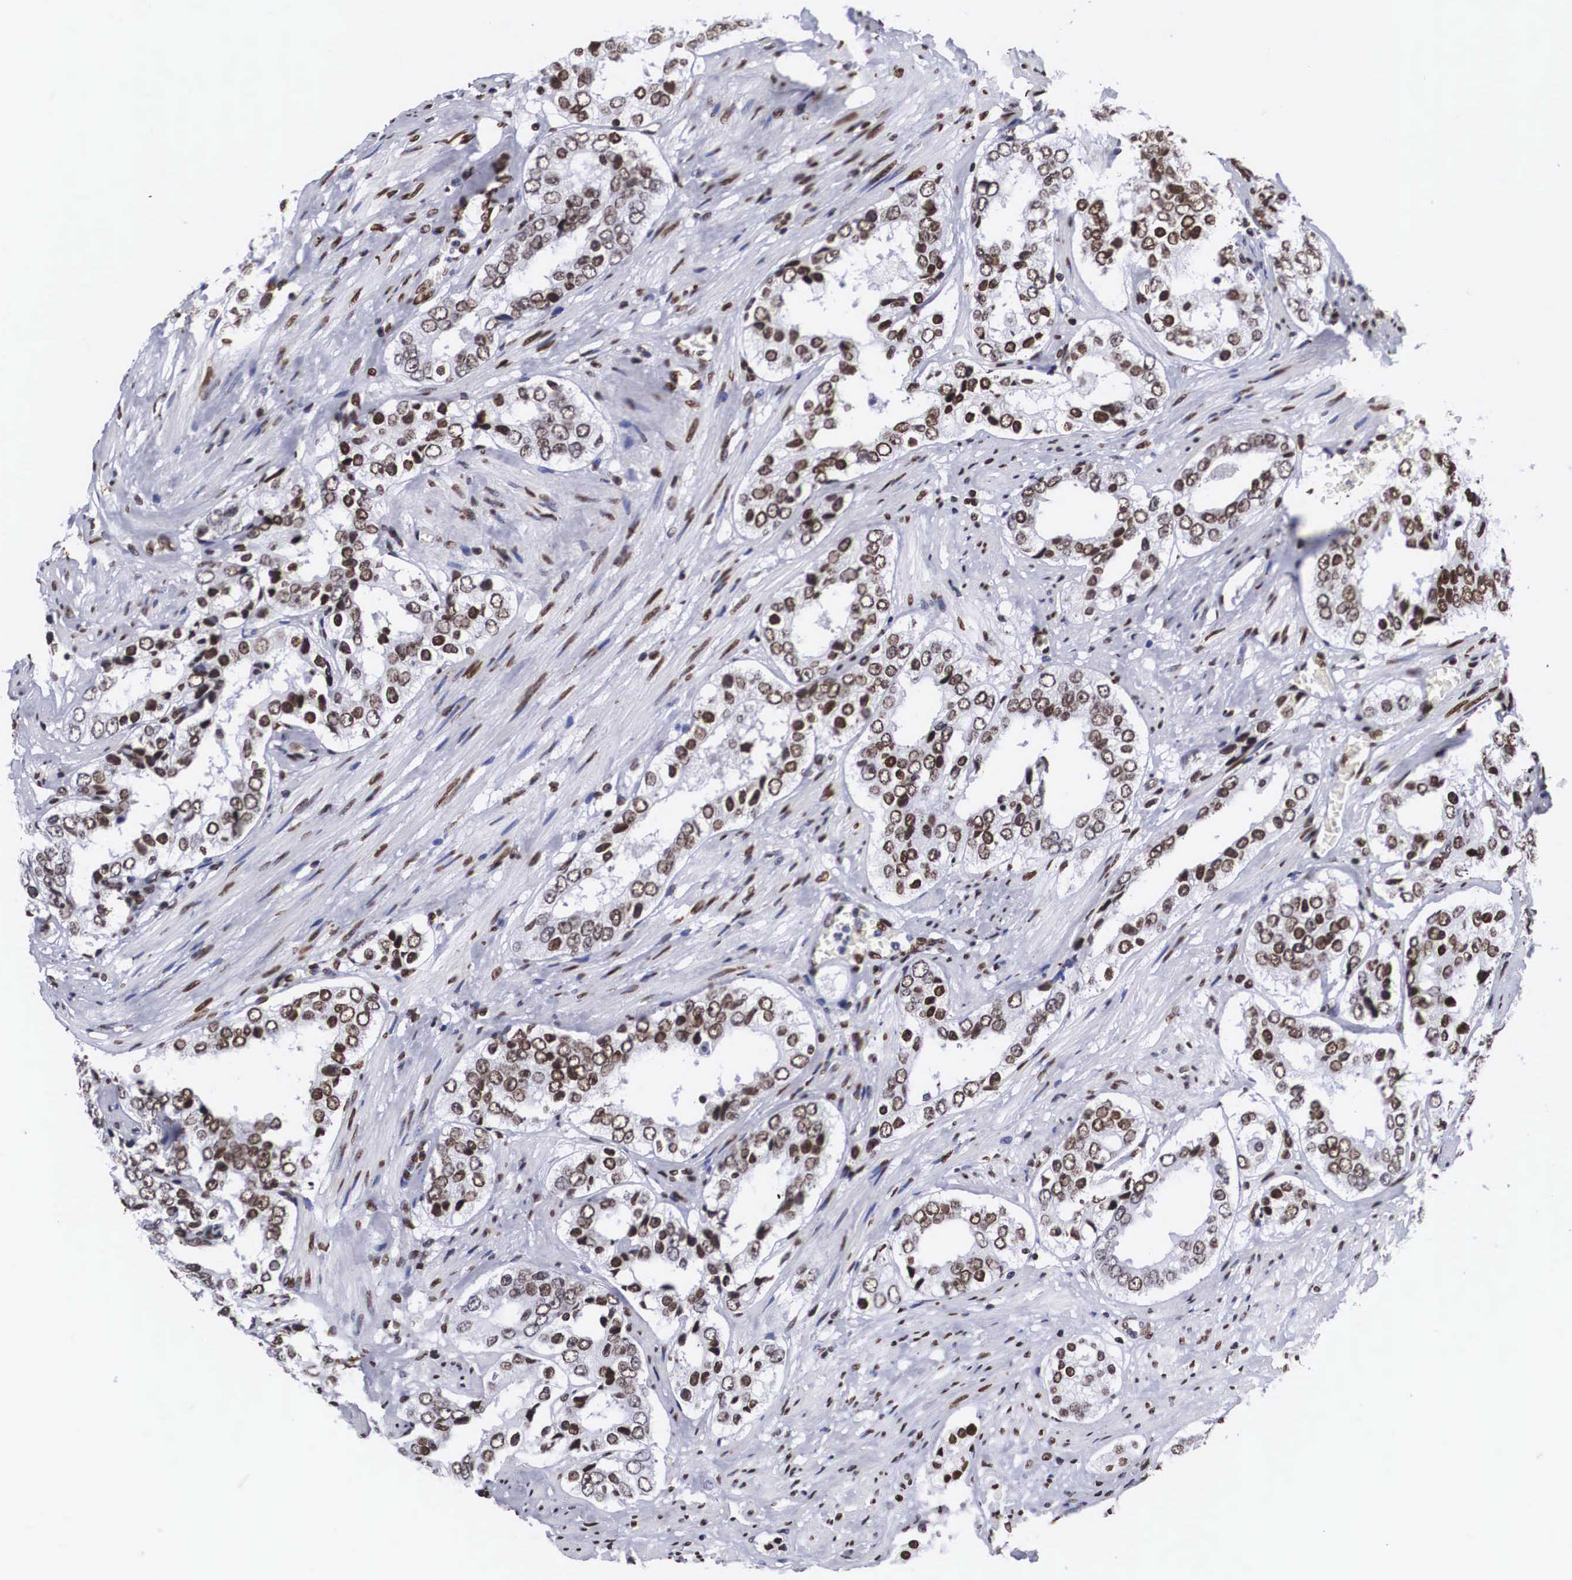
{"staining": {"intensity": "moderate", "quantity": ">75%", "location": "nuclear"}, "tissue": "prostate cancer", "cell_type": "Tumor cells", "image_type": "cancer", "snomed": [{"axis": "morphology", "description": "Adenocarcinoma, Medium grade"}, {"axis": "topography", "description": "Prostate"}], "caption": "Prostate cancer (medium-grade adenocarcinoma) was stained to show a protein in brown. There is medium levels of moderate nuclear expression in approximately >75% of tumor cells.", "gene": "MECP2", "patient": {"sex": "male", "age": 73}}